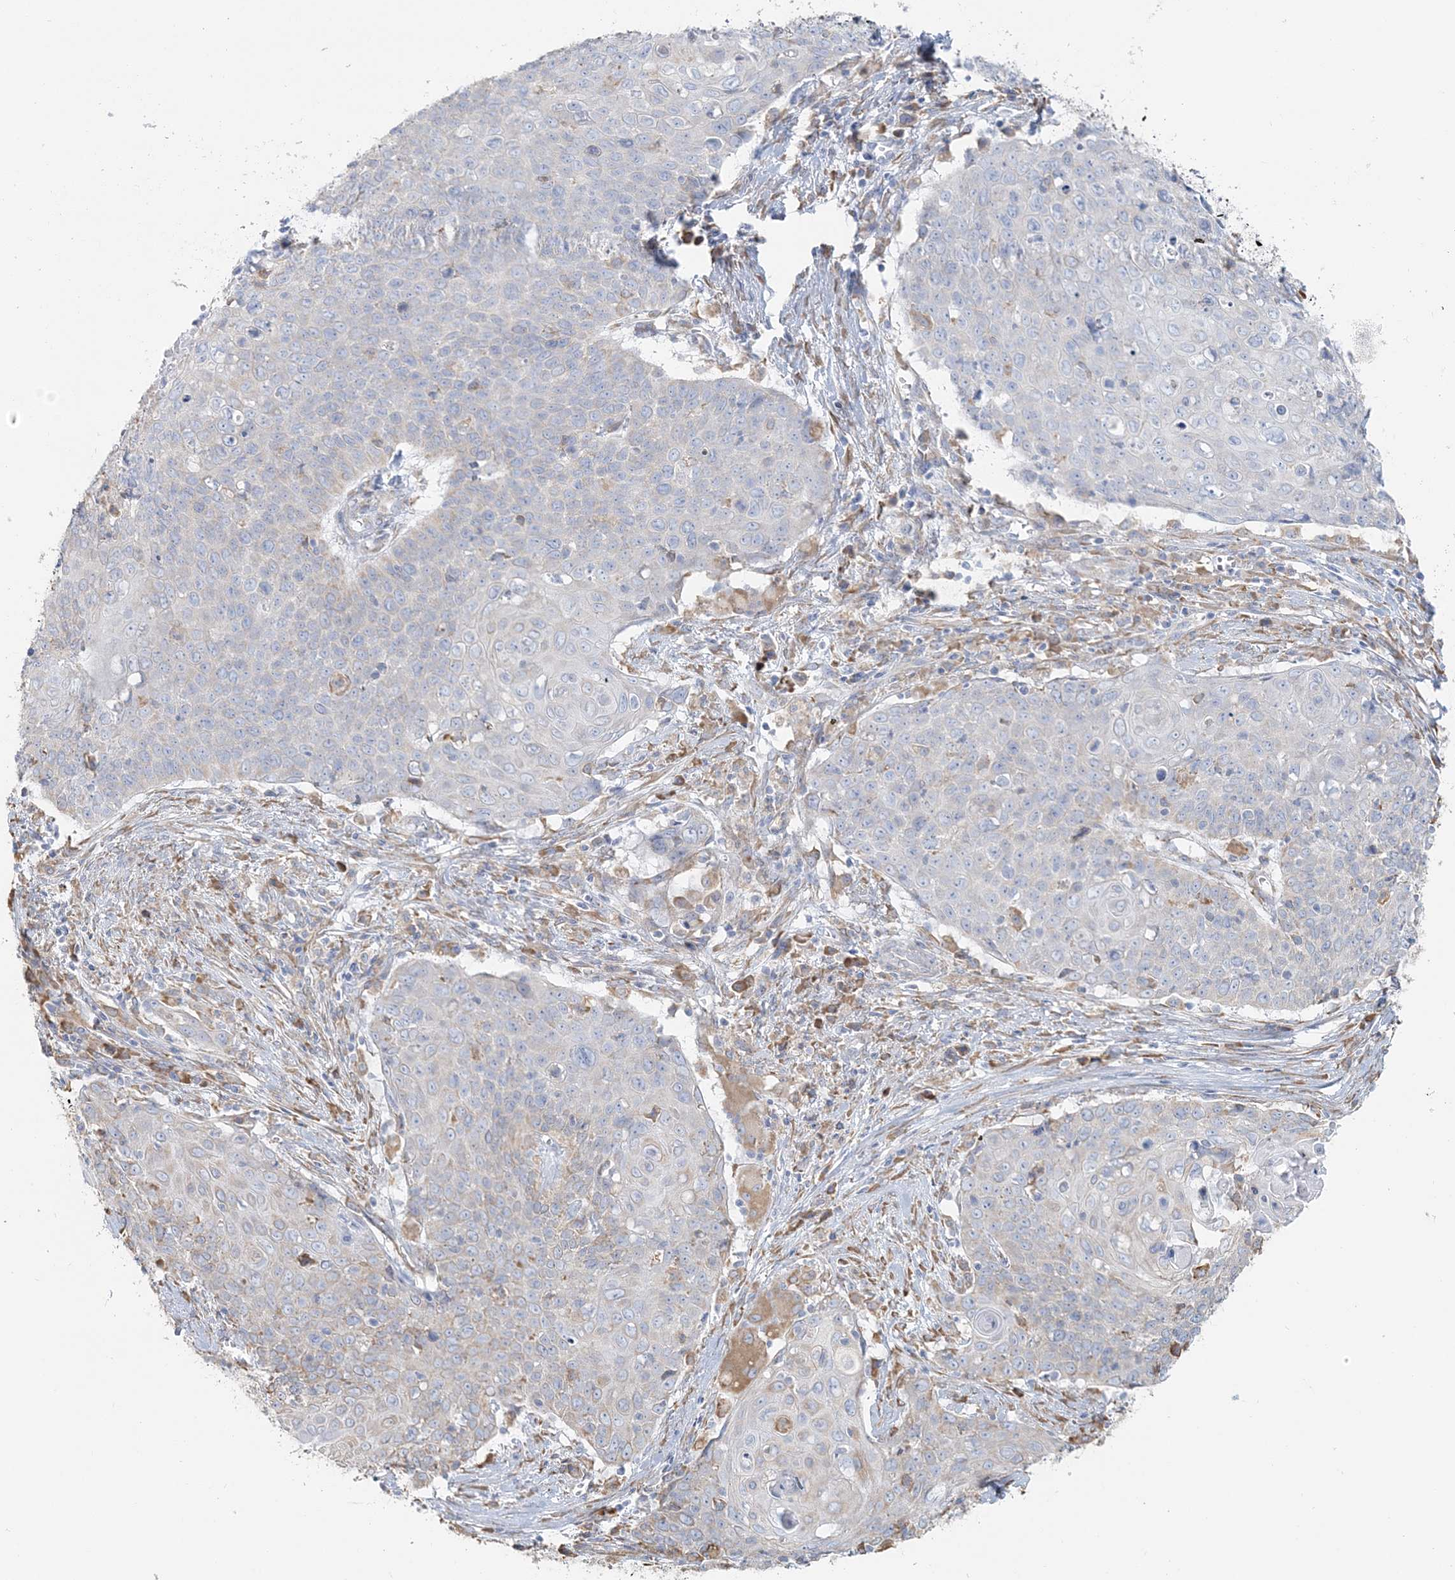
{"staining": {"intensity": "negative", "quantity": "none", "location": "none"}, "tissue": "cervical cancer", "cell_type": "Tumor cells", "image_type": "cancer", "snomed": [{"axis": "morphology", "description": "Squamous cell carcinoma, NOS"}, {"axis": "topography", "description": "Cervix"}], "caption": "Cervical cancer was stained to show a protein in brown. There is no significant positivity in tumor cells. Brightfield microscopy of immunohistochemistry stained with DAB (3,3'-diaminobenzidine) (brown) and hematoxylin (blue), captured at high magnification.", "gene": "TBC1D5", "patient": {"sex": "female", "age": 39}}